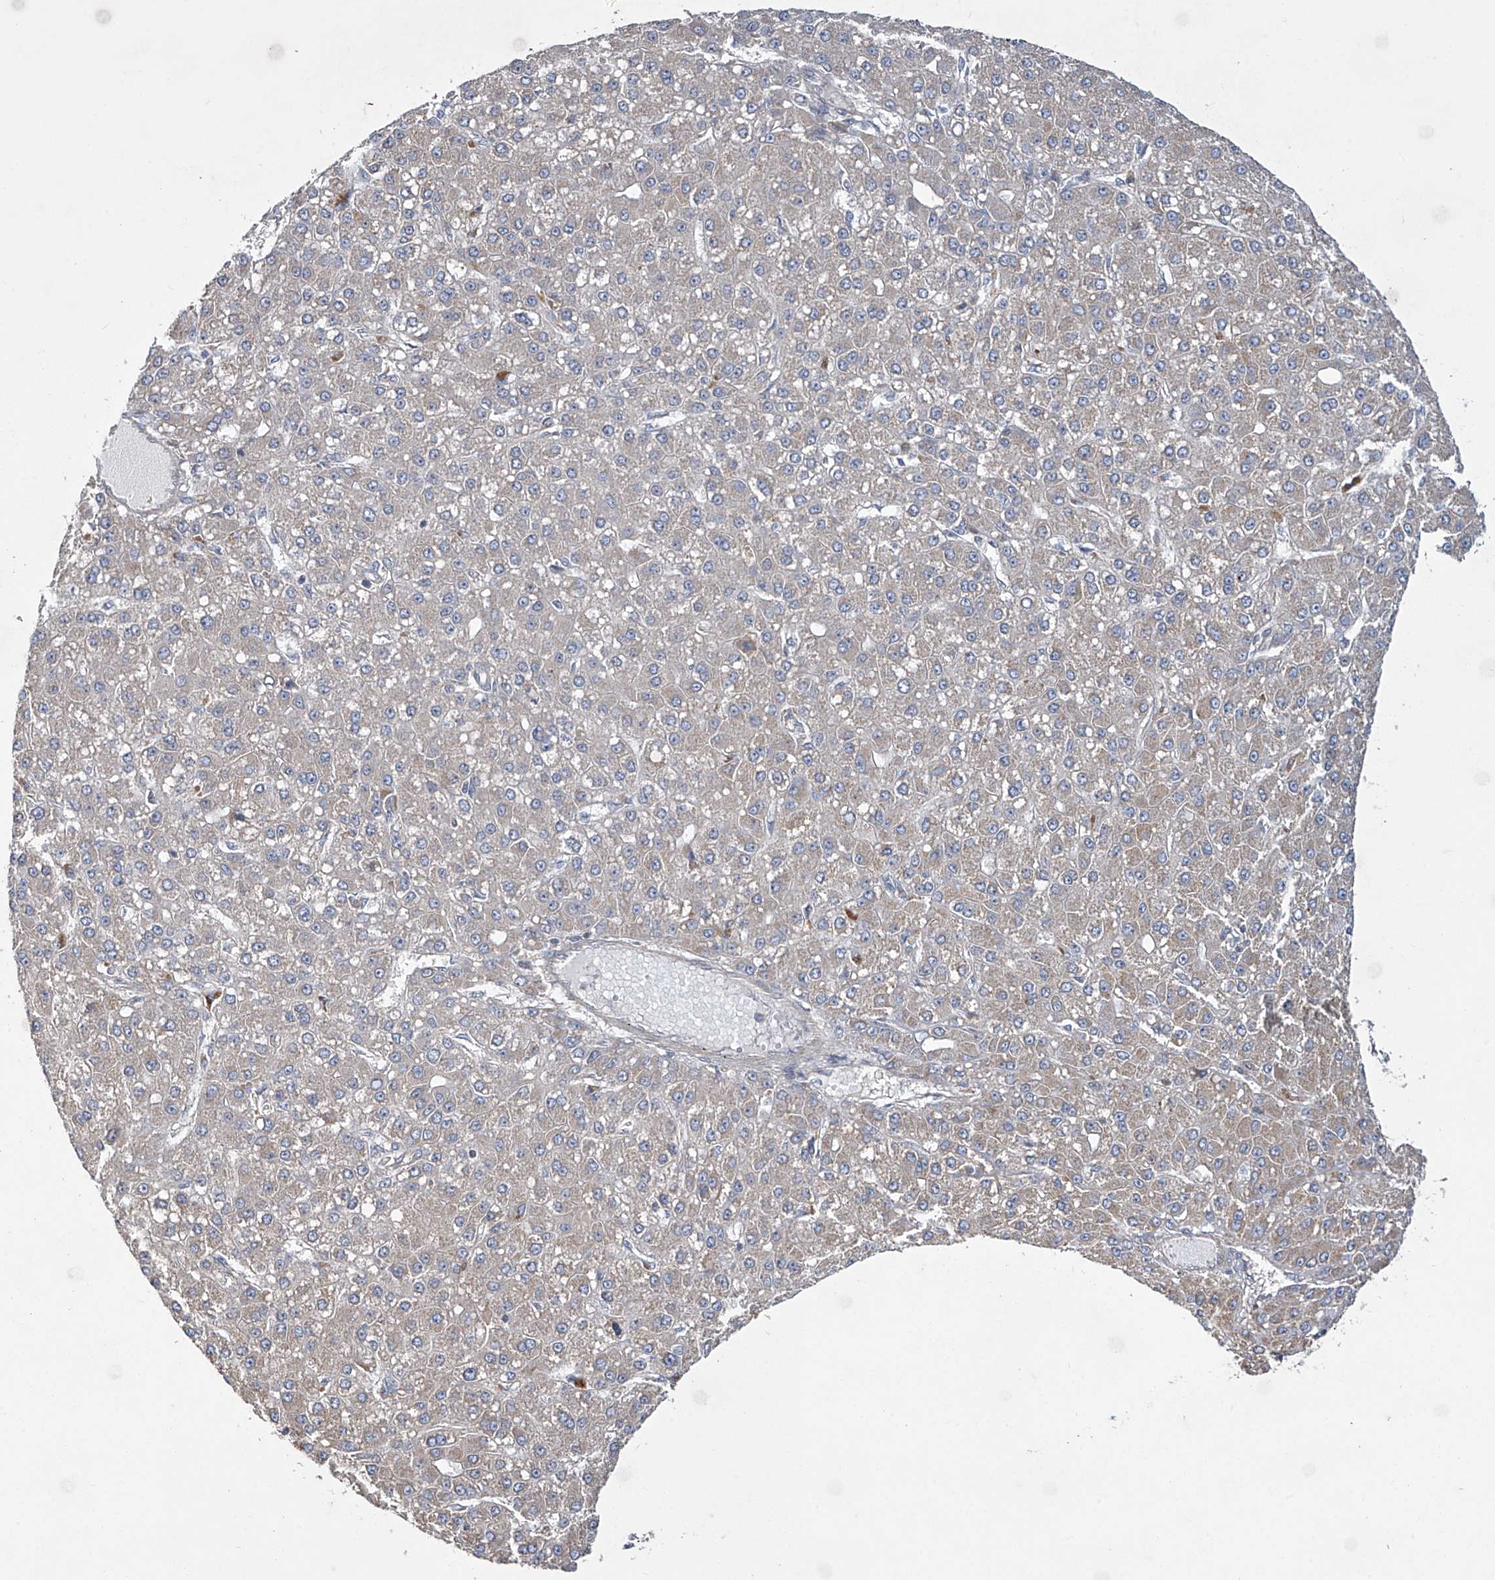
{"staining": {"intensity": "weak", "quantity": "<25%", "location": "cytoplasmic/membranous"}, "tissue": "liver cancer", "cell_type": "Tumor cells", "image_type": "cancer", "snomed": [{"axis": "morphology", "description": "Carcinoma, Hepatocellular, NOS"}, {"axis": "topography", "description": "Liver"}], "caption": "Immunohistochemistry (IHC) photomicrograph of liver cancer (hepatocellular carcinoma) stained for a protein (brown), which shows no staining in tumor cells.", "gene": "TRIM60", "patient": {"sex": "male", "age": 67}}